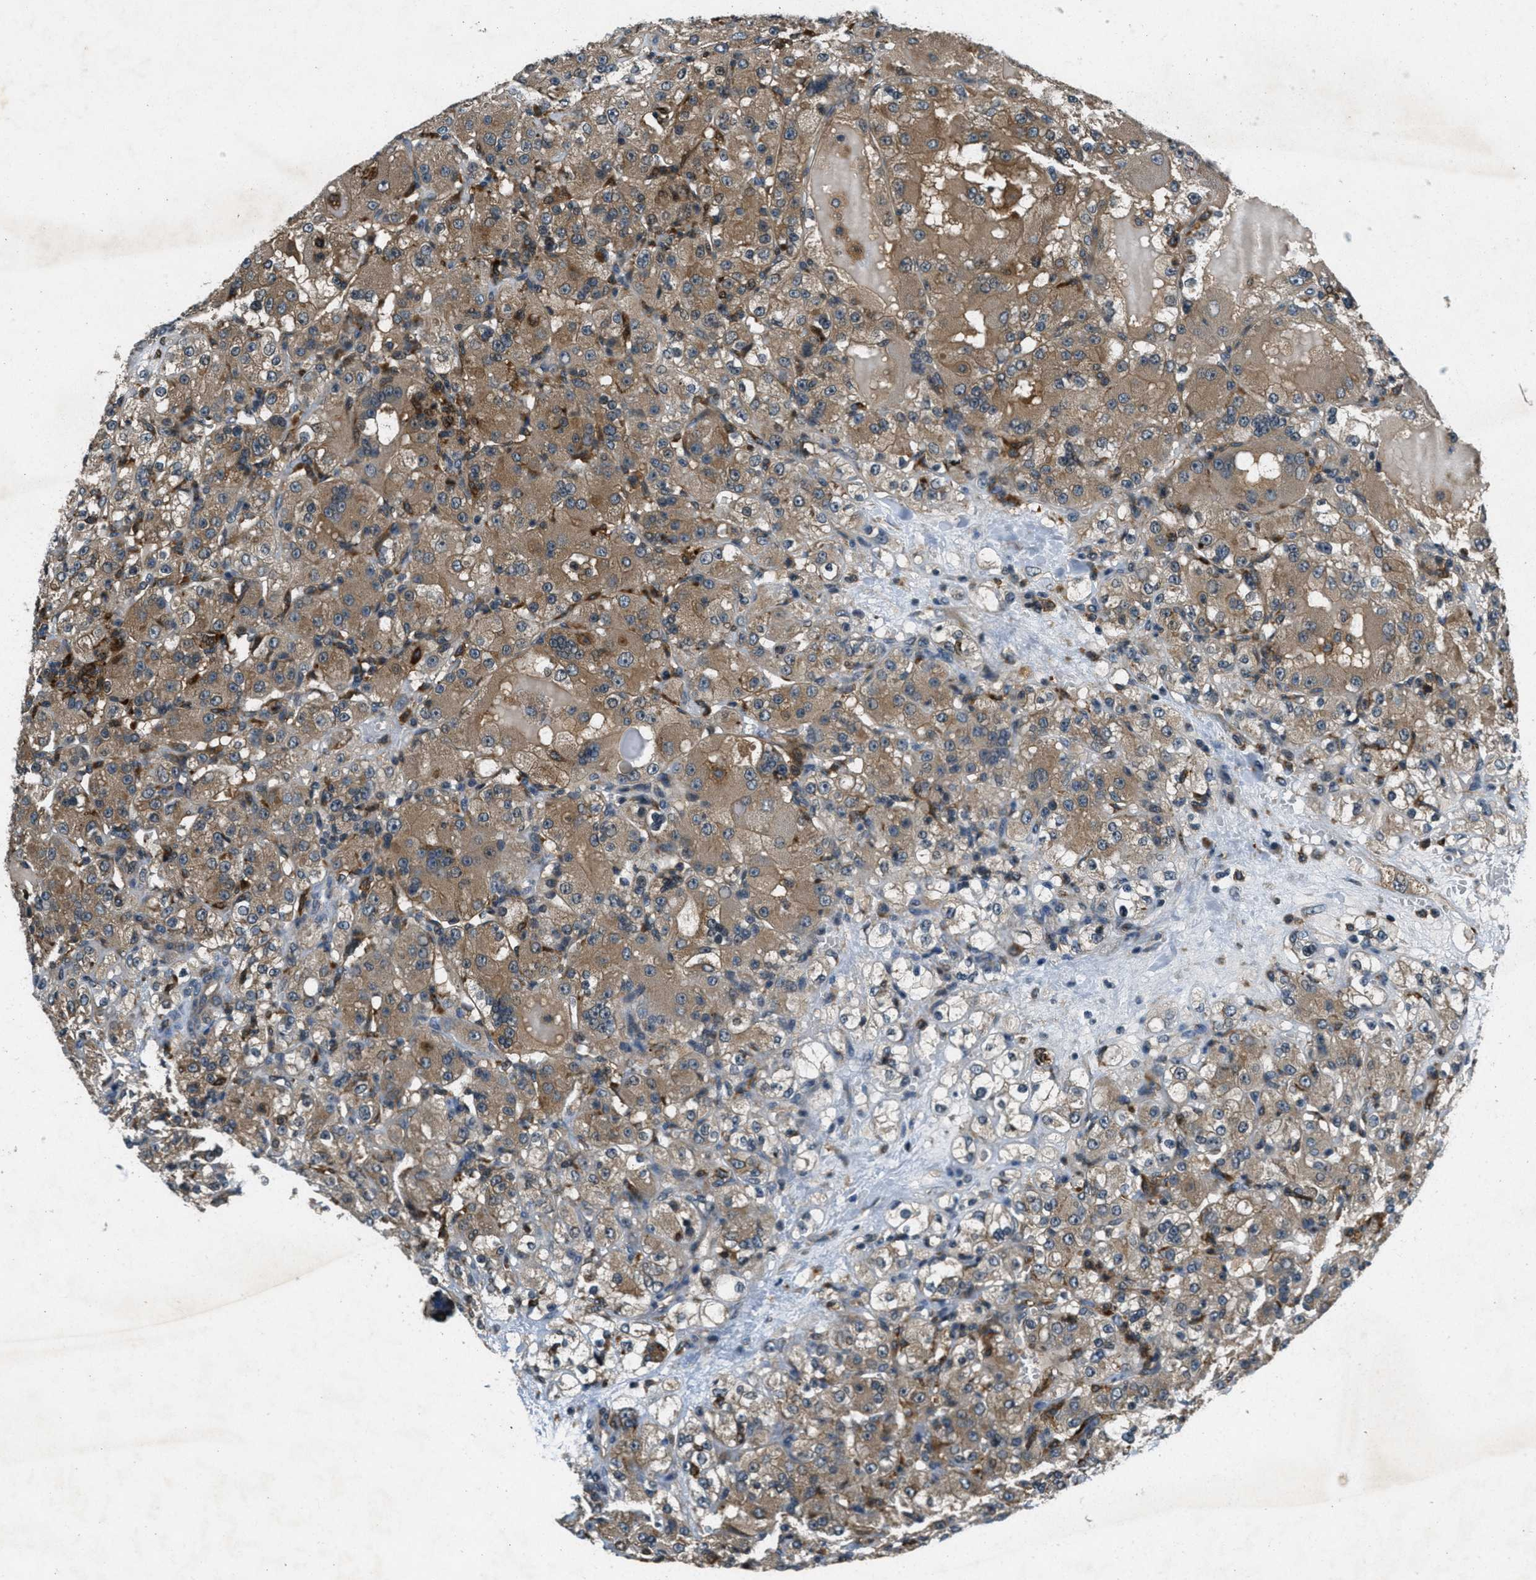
{"staining": {"intensity": "moderate", "quantity": ">75%", "location": "cytoplasmic/membranous"}, "tissue": "renal cancer", "cell_type": "Tumor cells", "image_type": "cancer", "snomed": [{"axis": "morphology", "description": "Normal tissue, NOS"}, {"axis": "morphology", "description": "Adenocarcinoma, NOS"}, {"axis": "topography", "description": "Kidney"}], "caption": "Adenocarcinoma (renal) stained with a protein marker demonstrates moderate staining in tumor cells.", "gene": "EPSTI1", "patient": {"sex": "male", "age": 61}}